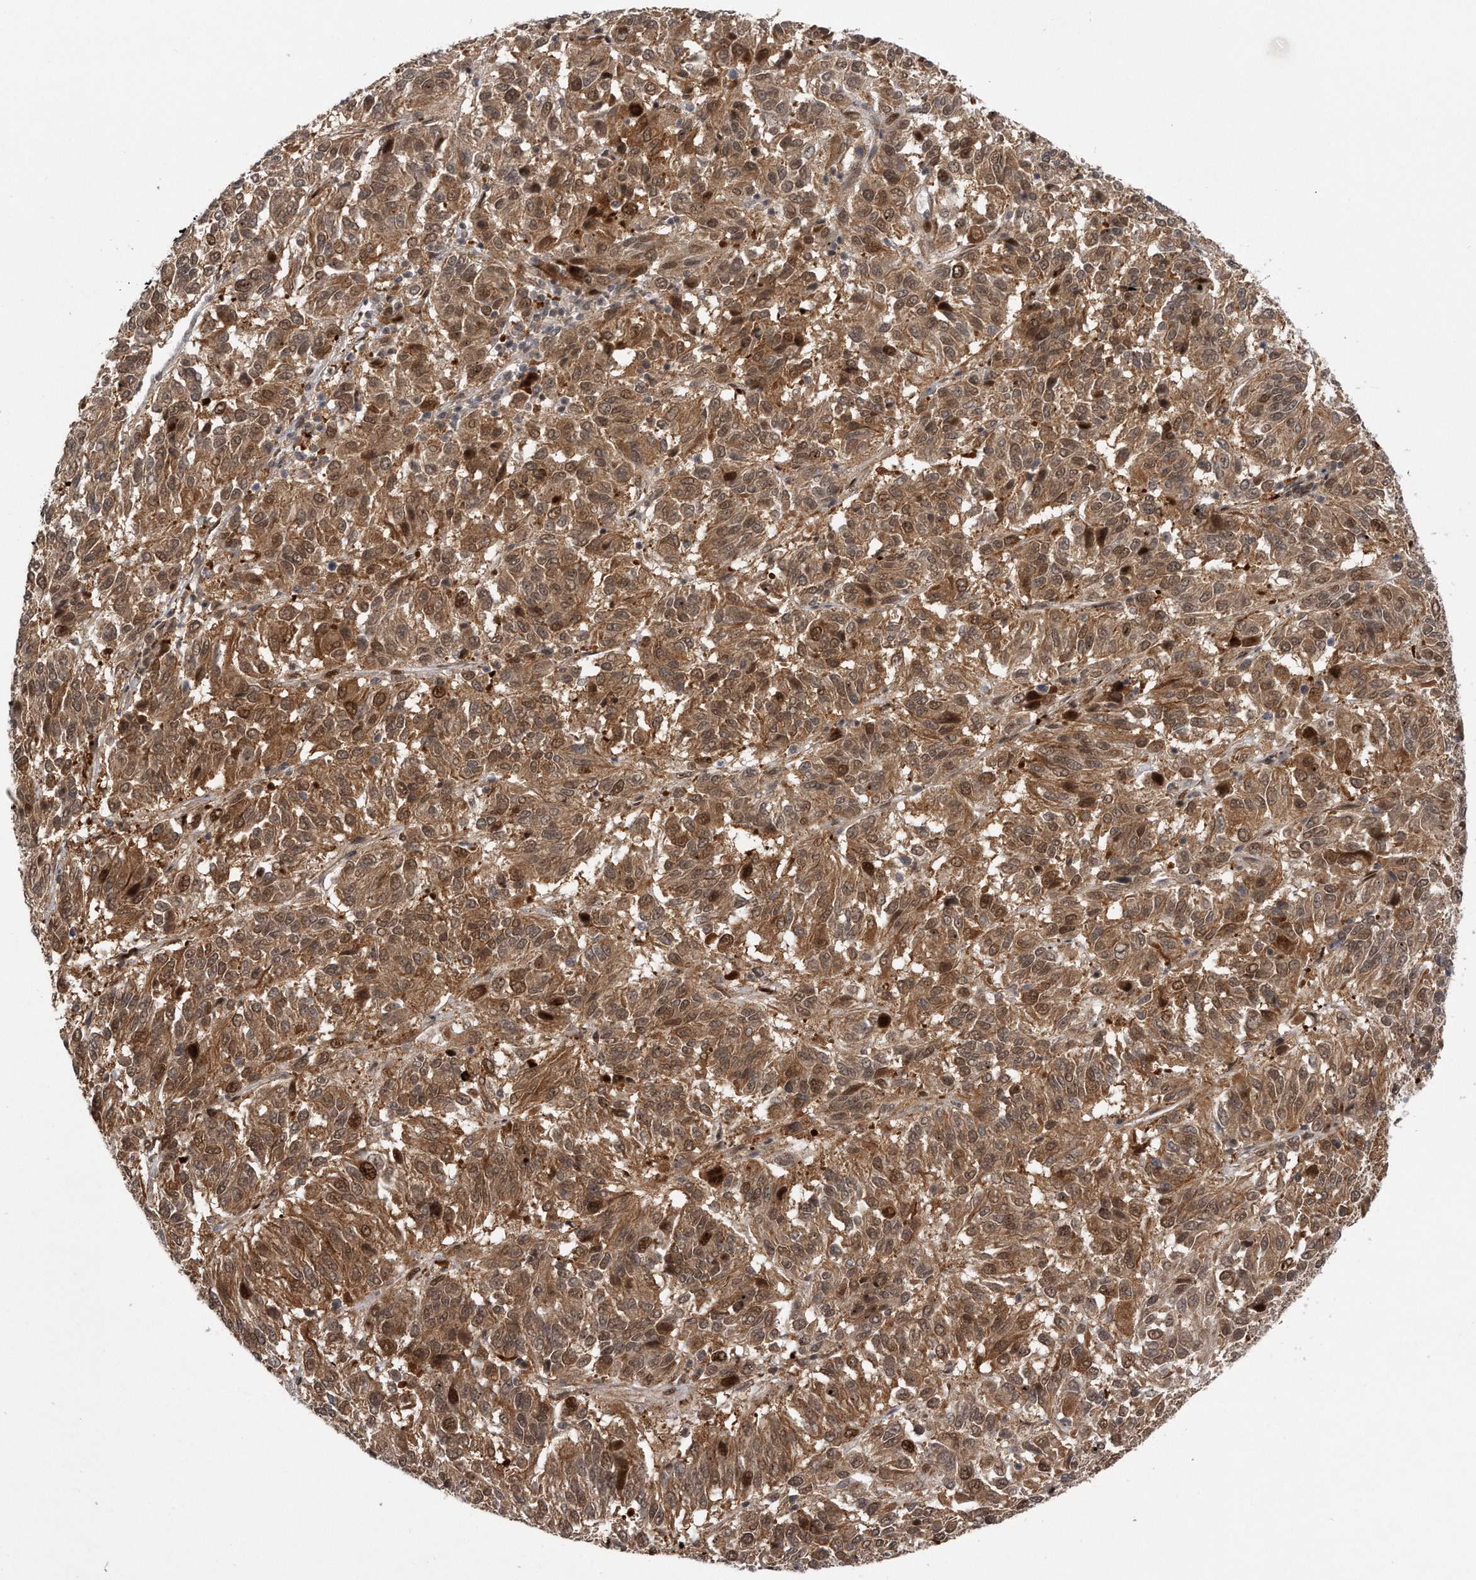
{"staining": {"intensity": "moderate", "quantity": ">75%", "location": "cytoplasmic/membranous,nuclear"}, "tissue": "melanoma", "cell_type": "Tumor cells", "image_type": "cancer", "snomed": [{"axis": "morphology", "description": "Malignant melanoma, Metastatic site"}, {"axis": "topography", "description": "Lung"}], "caption": "Immunohistochemical staining of human malignant melanoma (metastatic site) reveals moderate cytoplasmic/membranous and nuclear protein positivity in about >75% of tumor cells.", "gene": "RWDD2A", "patient": {"sex": "male", "age": 64}}